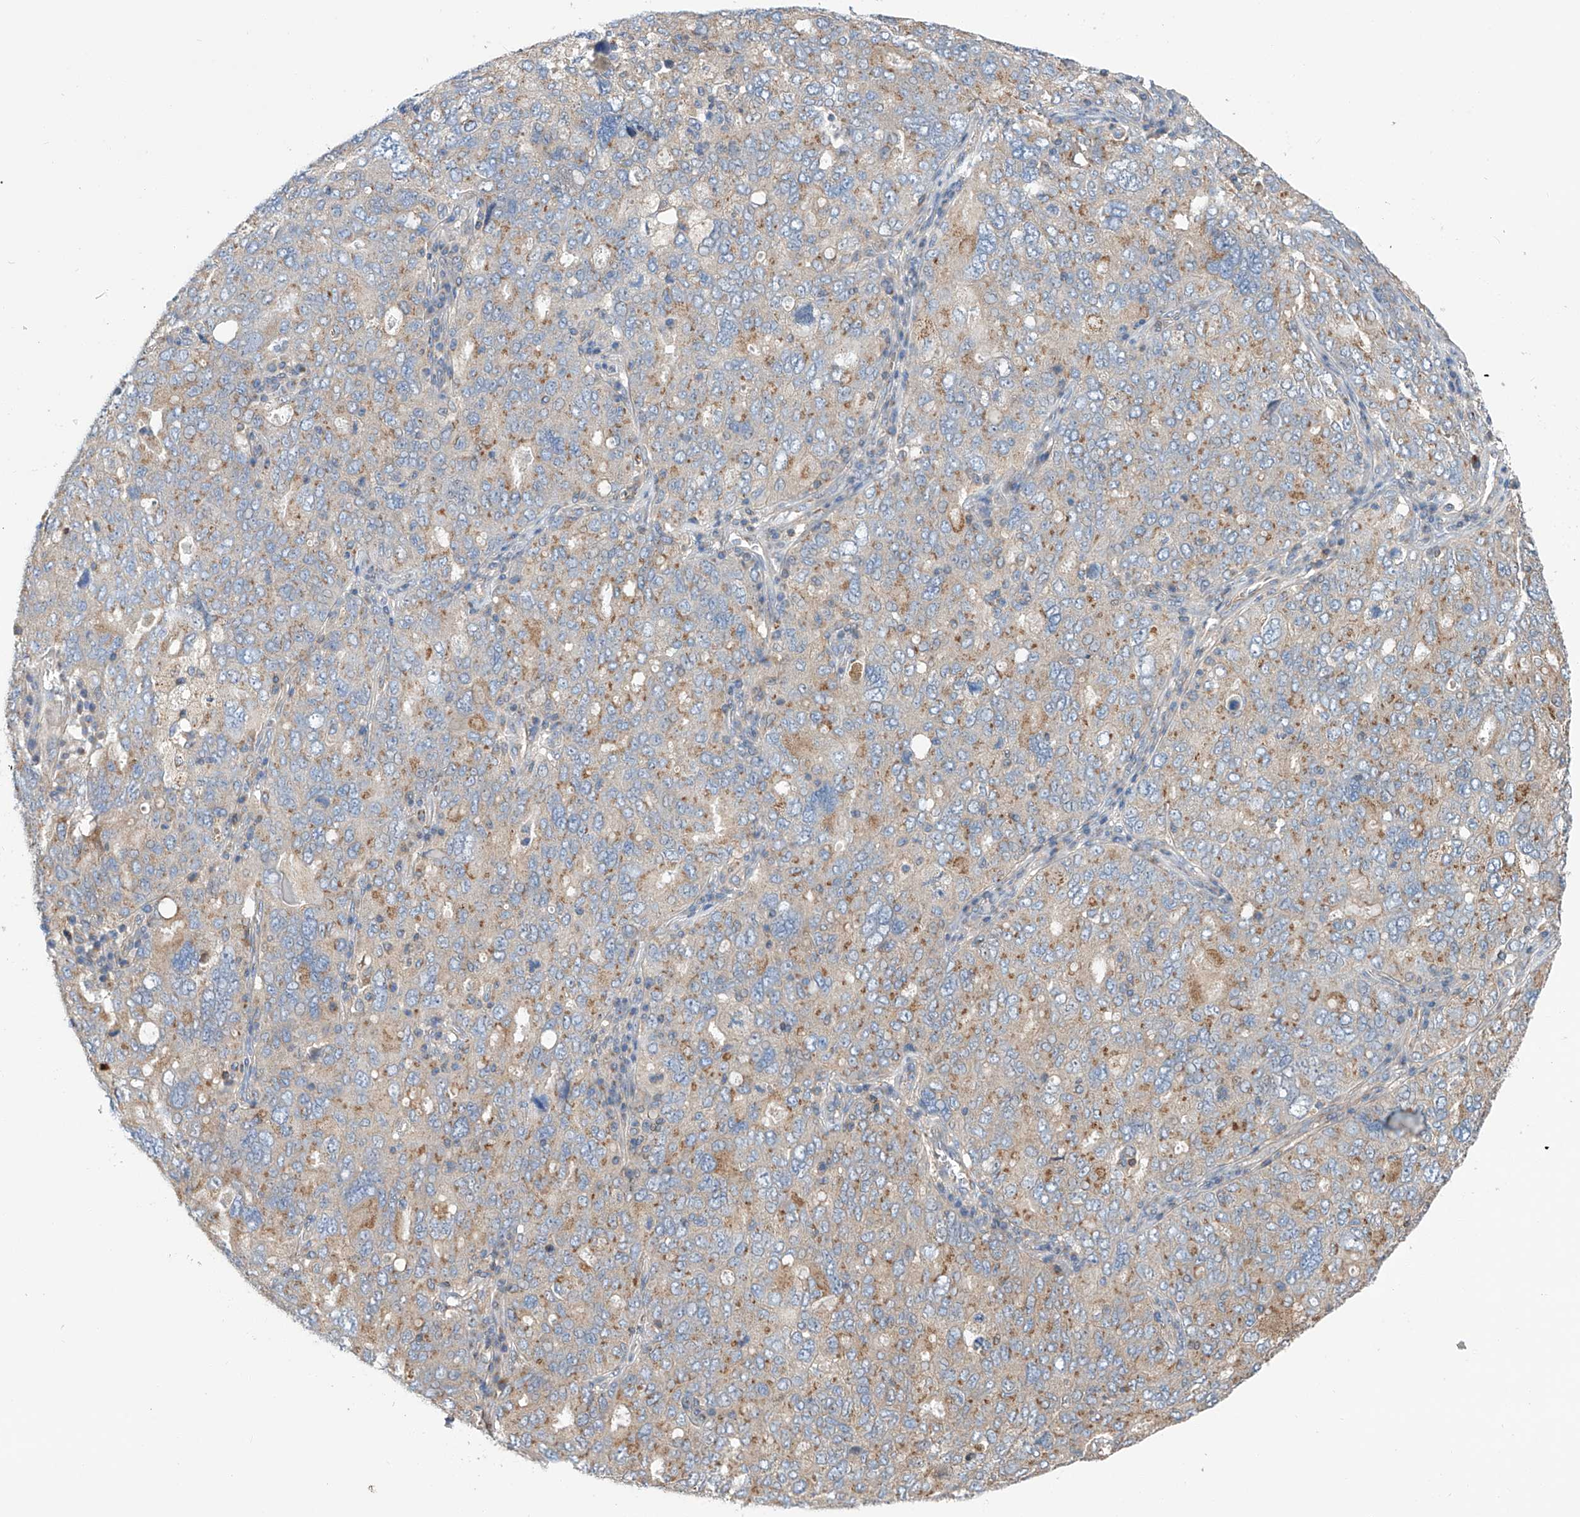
{"staining": {"intensity": "moderate", "quantity": "25%-75%", "location": "cytoplasmic/membranous"}, "tissue": "ovarian cancer", "cell_type": "Tumor cells", "image_type": "cancer", "snomed": [{"axis": "morphology", "description": "Carcinoma, endometroid"}, {"axis": "topography", "description": "Ovary"}], "caption": "Ovarian endometroid carcinoma tissue reveals moderate cytoplasmic/membranous staining in about 25%-75% of tumor cells, visualized by immunohistochemistry.", "gene": "SLC22A7", "patient": {"sex": "female", "age": 62}}